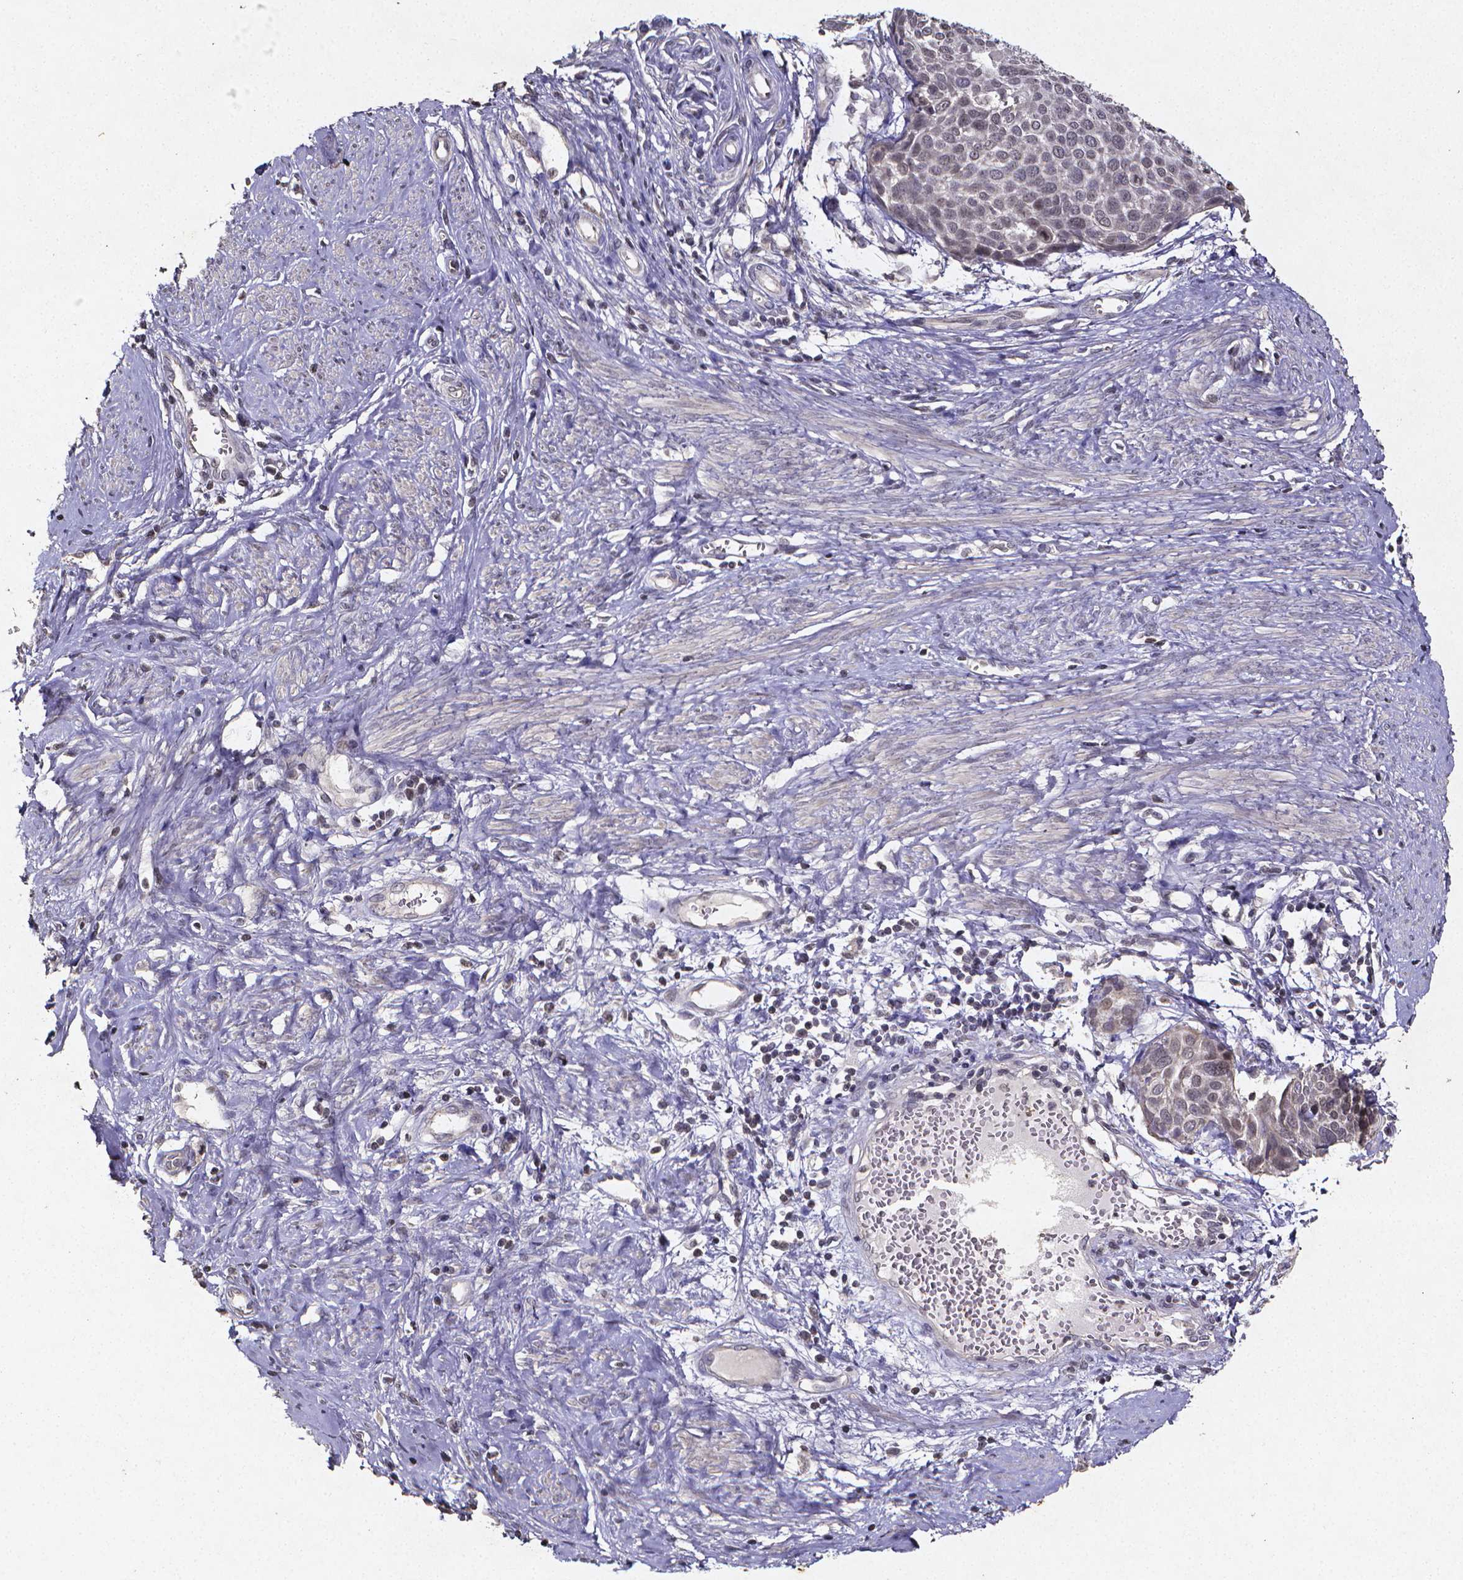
{"staining": {"intensity": "negative", "quantity": "none", "location": "none"}, "tissue": "cervical cancer", "cell_type": "Tumor cells", "image_type": "cancer", "snomed": [{"axis": "morphology", "description": "Squamous cell carcinoma, NOS"}, {"axis": "topography", "description": "Cervix"}], "caption": "Immunohistochemistry image of human squamous cell carcinoma (cervical) stained for a protein (brown), which demonstrates no positivity in tumor cells.", "gene": "TP73", "patient": {"sex": "female", "age": 39}}